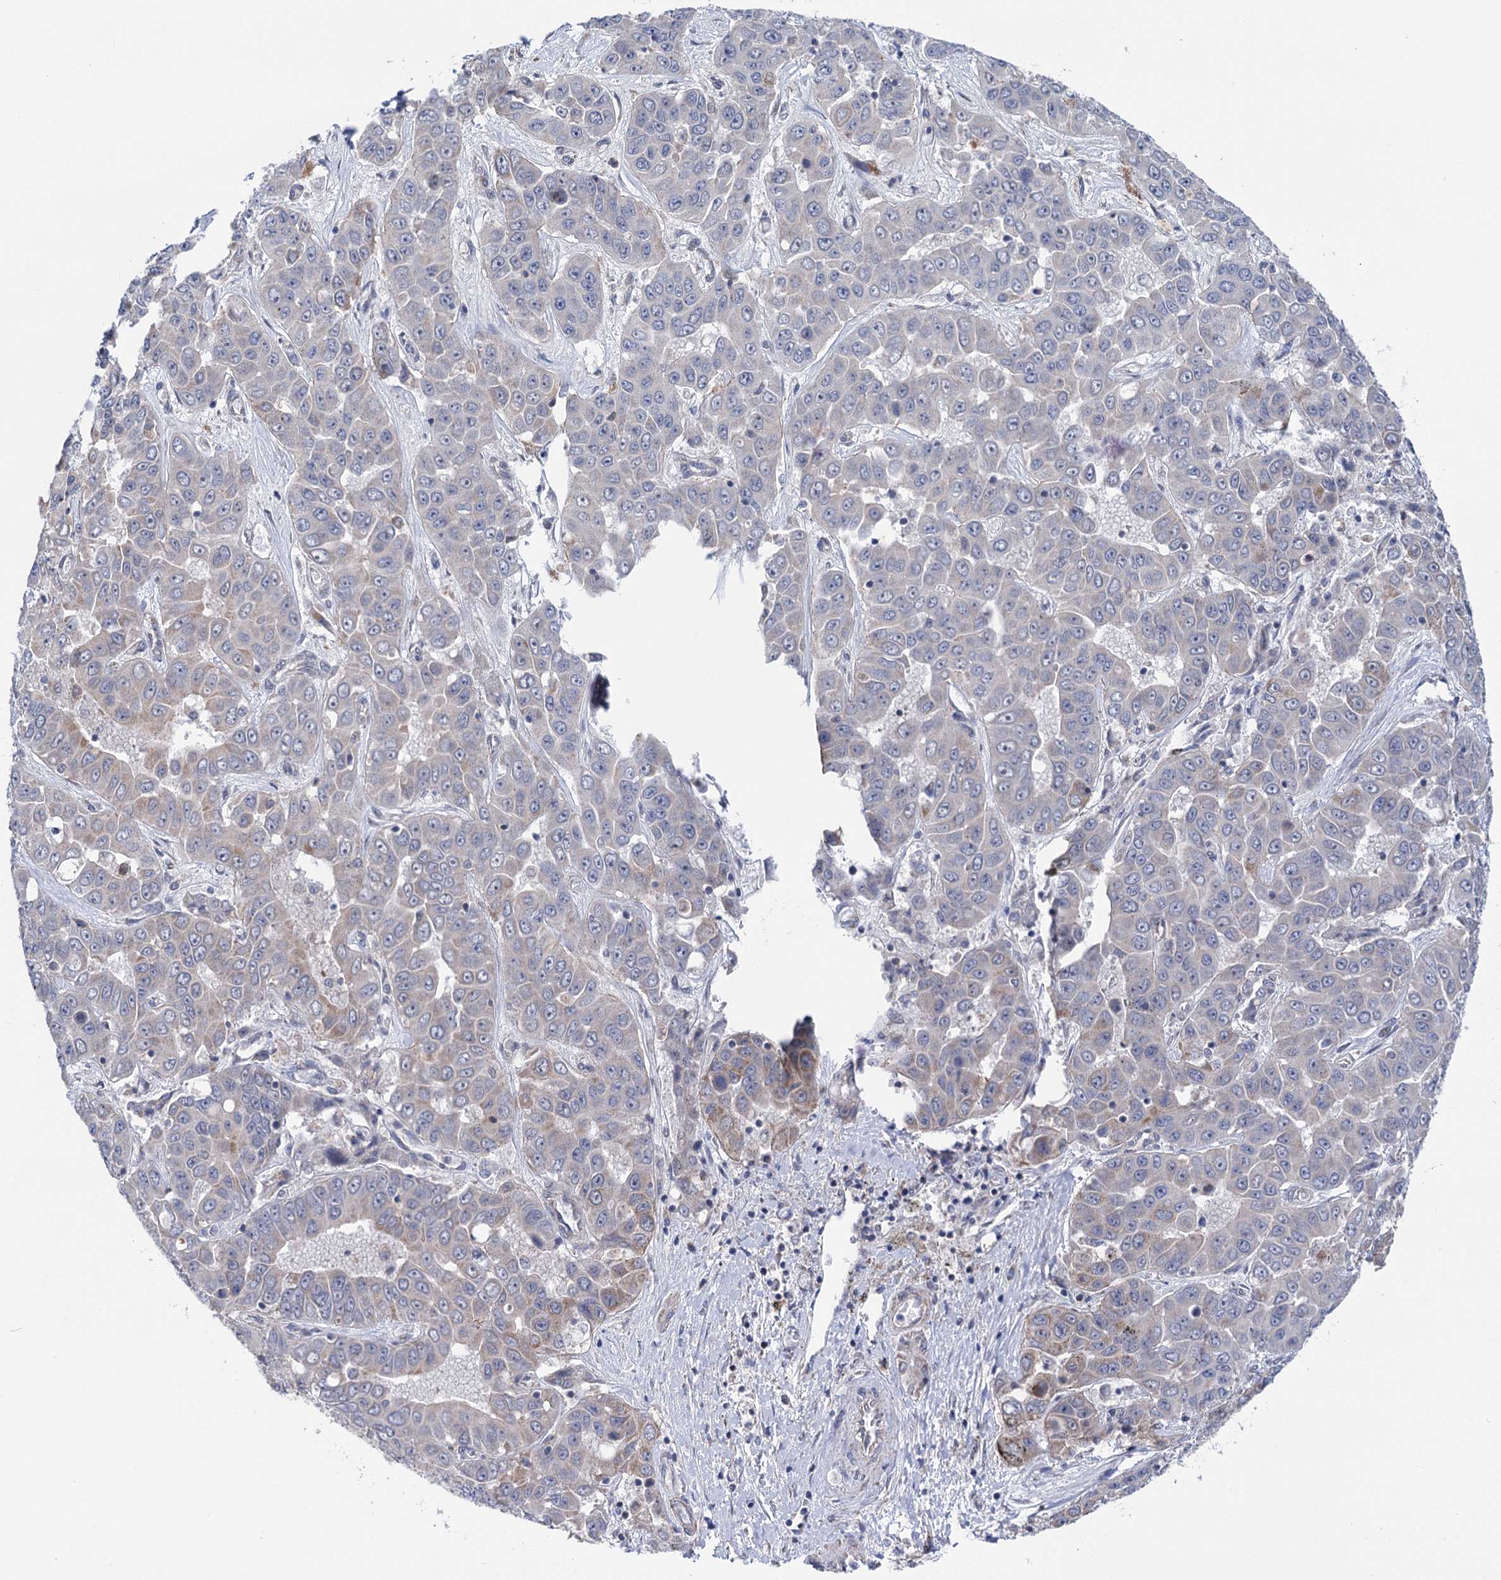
{"staining": {"intensity": "weak", "quantity": "<25%", "location": "cytoplasmic/membranous"}, "tissue": "liver cancer", "cell_type": "Tumor cells", "image_type": "cancer", "snomed": [{"axis": "morphology", "description": "Cholangiocarcinoma"}, {"axis": "topography", "description": "Liver"}], "caption": "This is an immunohistochemistry image of liver cholangiocarcinoma. There is no expression in tumor cells.", "gene": "SUCLA2", "patient": {"sex": "female", "age": 52}}